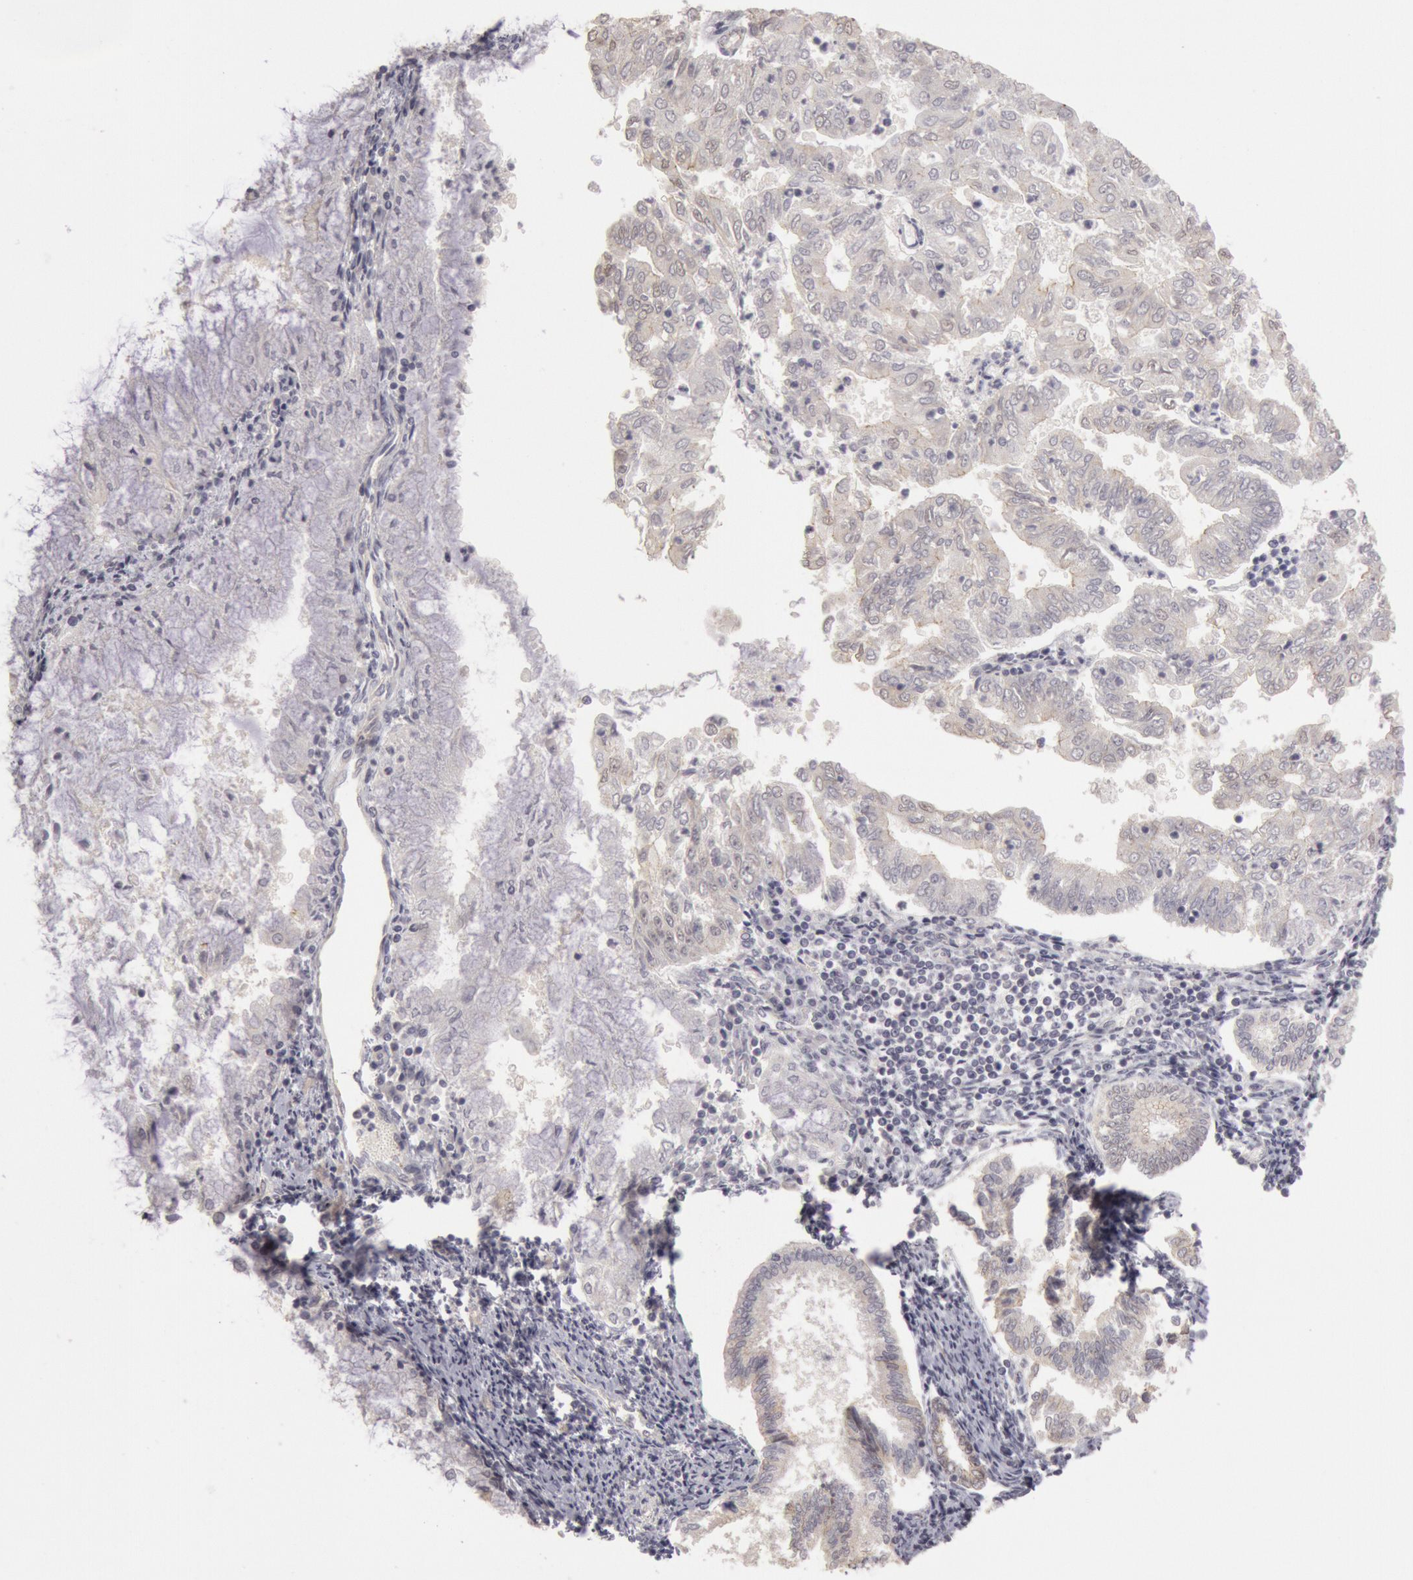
{"staining": {"intensity": "negative", "quantity": "none", "location": "none"}, "tissue": "endometrial cancer", "cell_type": "Tumor cells", "image_type": "cancer", "snomed": [{"axis": "morphology", "description": "Adenocarcinoma, NOS"}, {"axis": "topography", "description": "Endometrium"}], "caption": "Tumor cells are negative for brown protein staining in endometrial adenocarcinoma.", "gene": "RIMBP3C", "patient": {"sex": "female", "age": 79}}